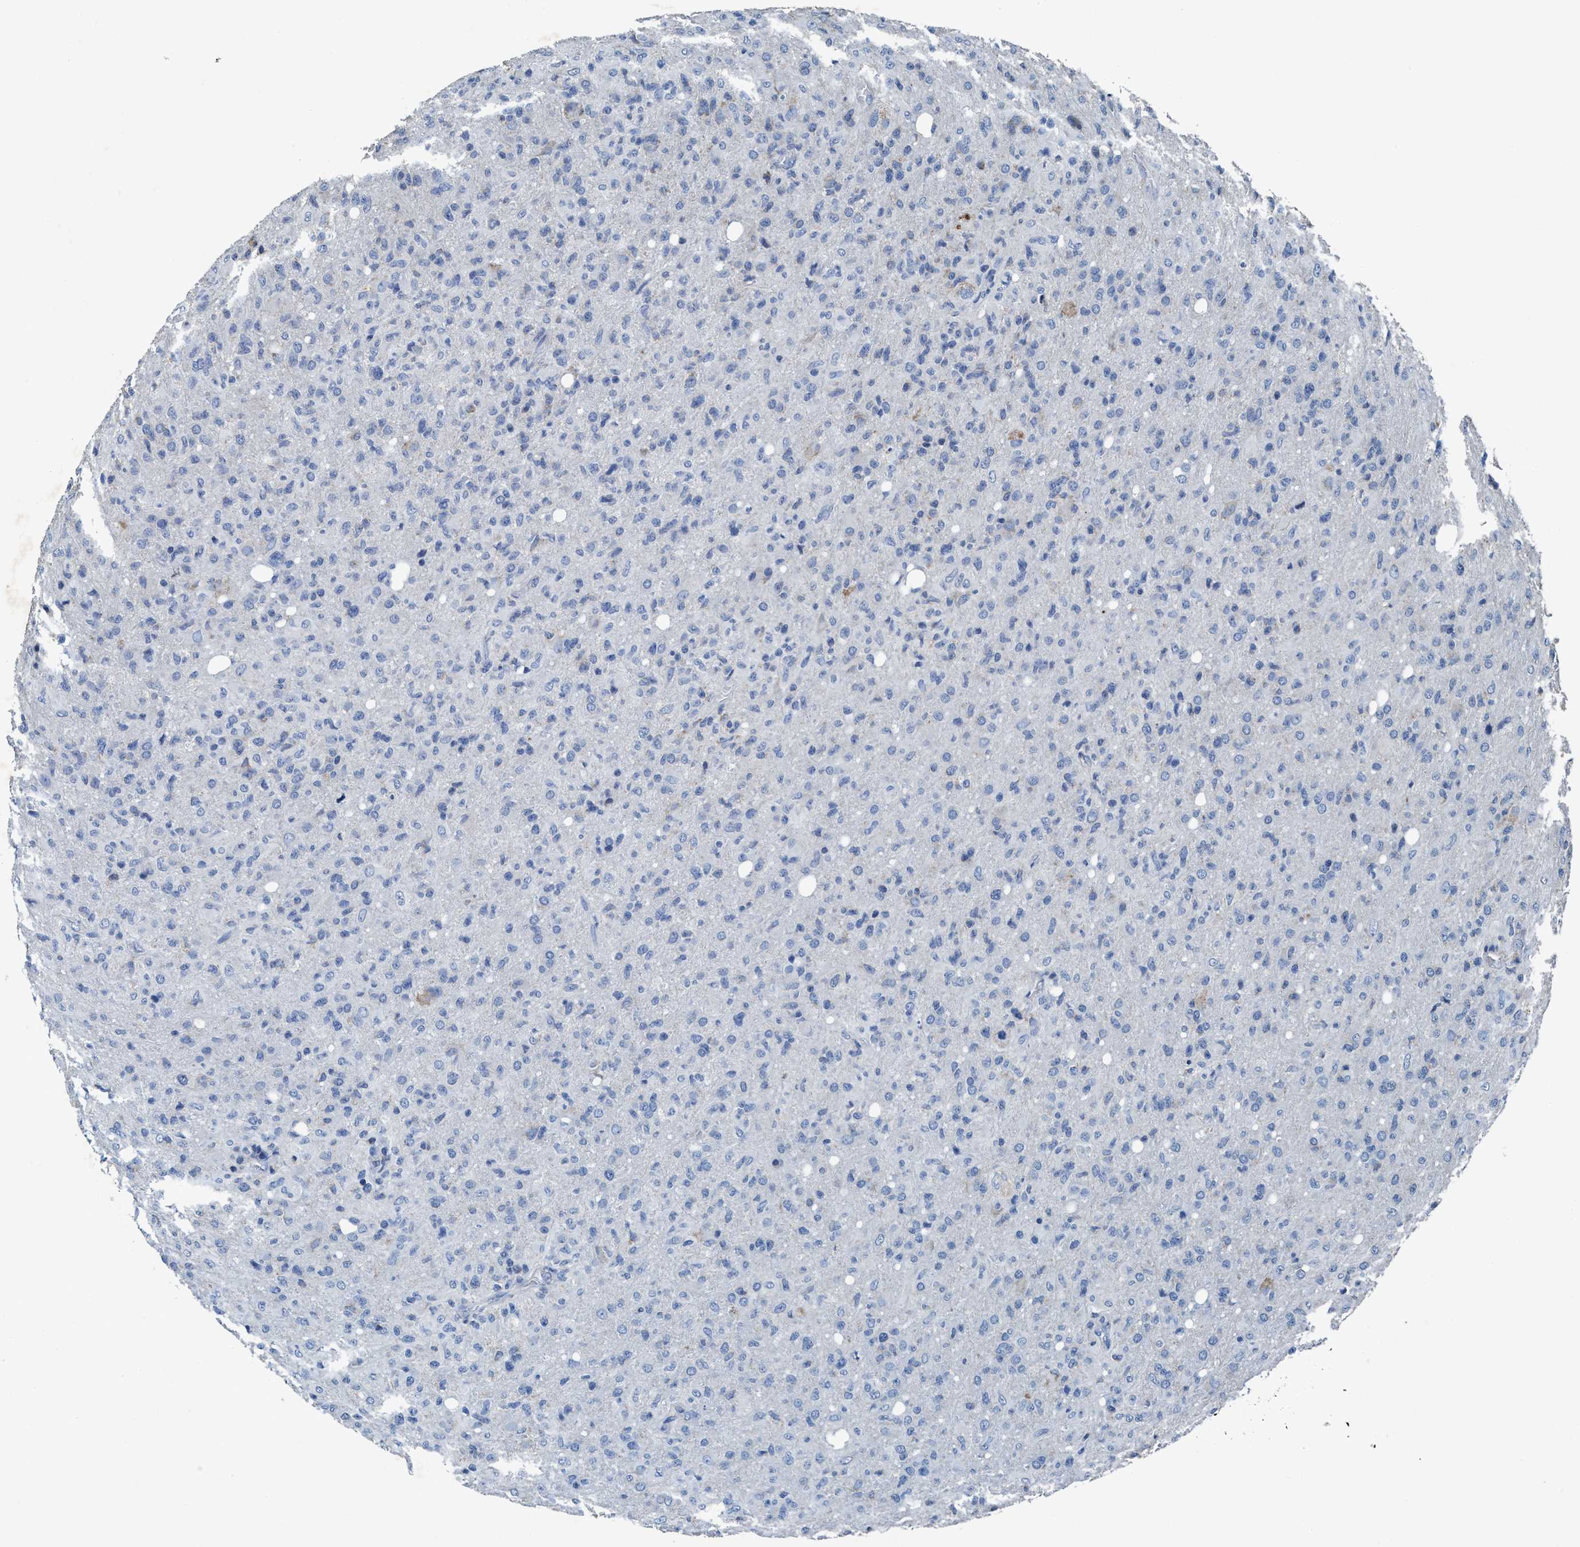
{"staining": {"intensity": "moderate", "quantity": "25%-75%", "location": "cytoplasmic/membranous"}, "tissue": "glioma", "cell_type": "Tumor cells", "image_type": "cancer", "snomed": [{"axis": "morphology", "description": "Glioma, malignant, High grade"}, {"axis": "topography", "description": "Brain"}], "caption": "Malignant glioma (high-grade) stained with a protein marker displays moderate staining in tumor cells.", "gene": "ANKFN1", "patient": {"sex": "female", "age": 57}}